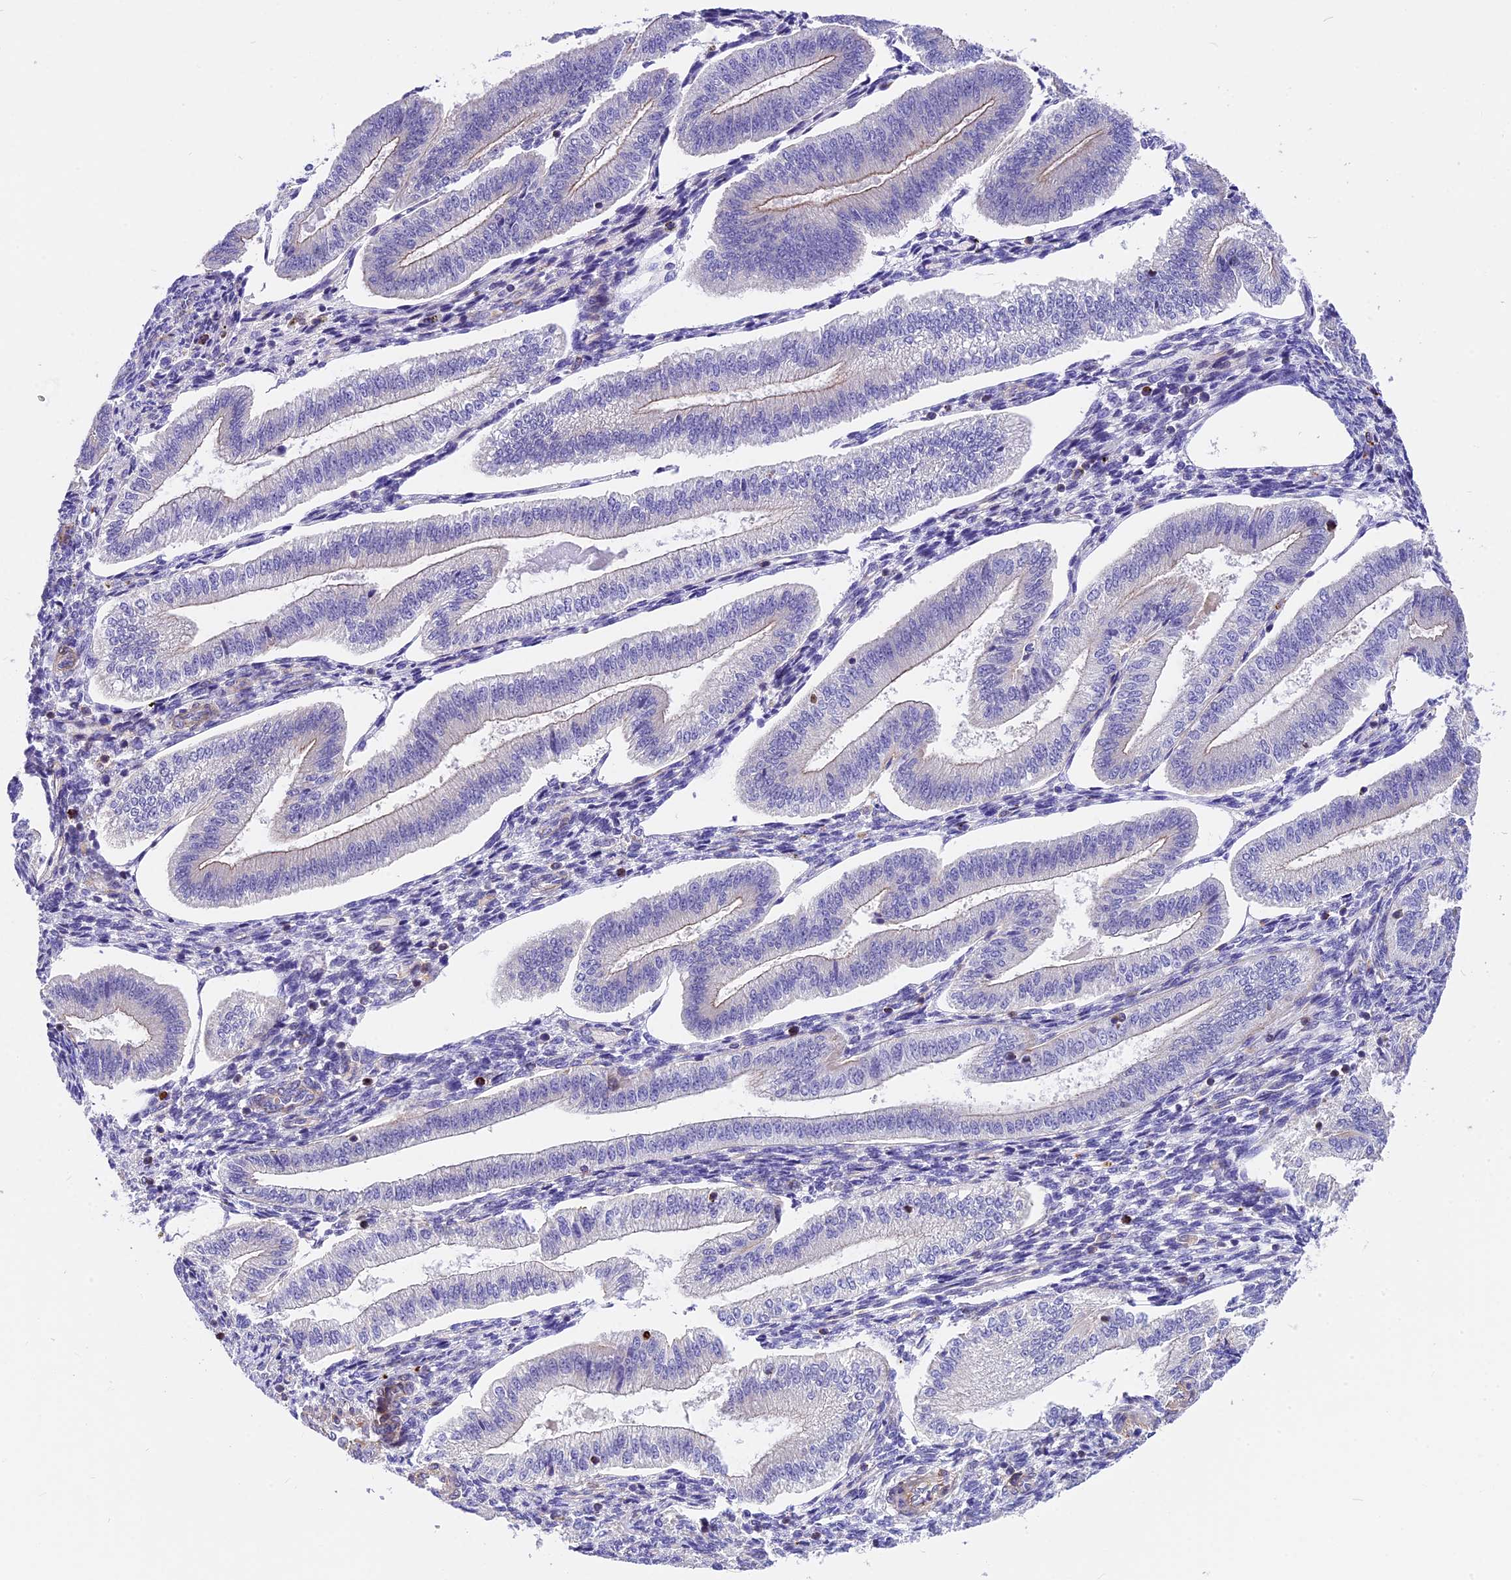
{"staining": {"intensity": "moderate", "quantity": "<25%", "location": "cytoplasmic/membranous"}, "tissue": "endometrium", "cell_type": "Cells in endometrial stroma", "image_type": "normal", "snomed": [{"axis": "morphology", "description": "Normal tissue, NOS"}, {"axis": "topography", "description": "Endometrium"}], "caption": "Brown immunohistochemical staining in normal human endometrium exhibits moderate cytoplasmic/membranous staining in approximately <25% of cells in endometrial stroma.", "gene": "MED20", "patient": {"sex": "female", "age": 34}}